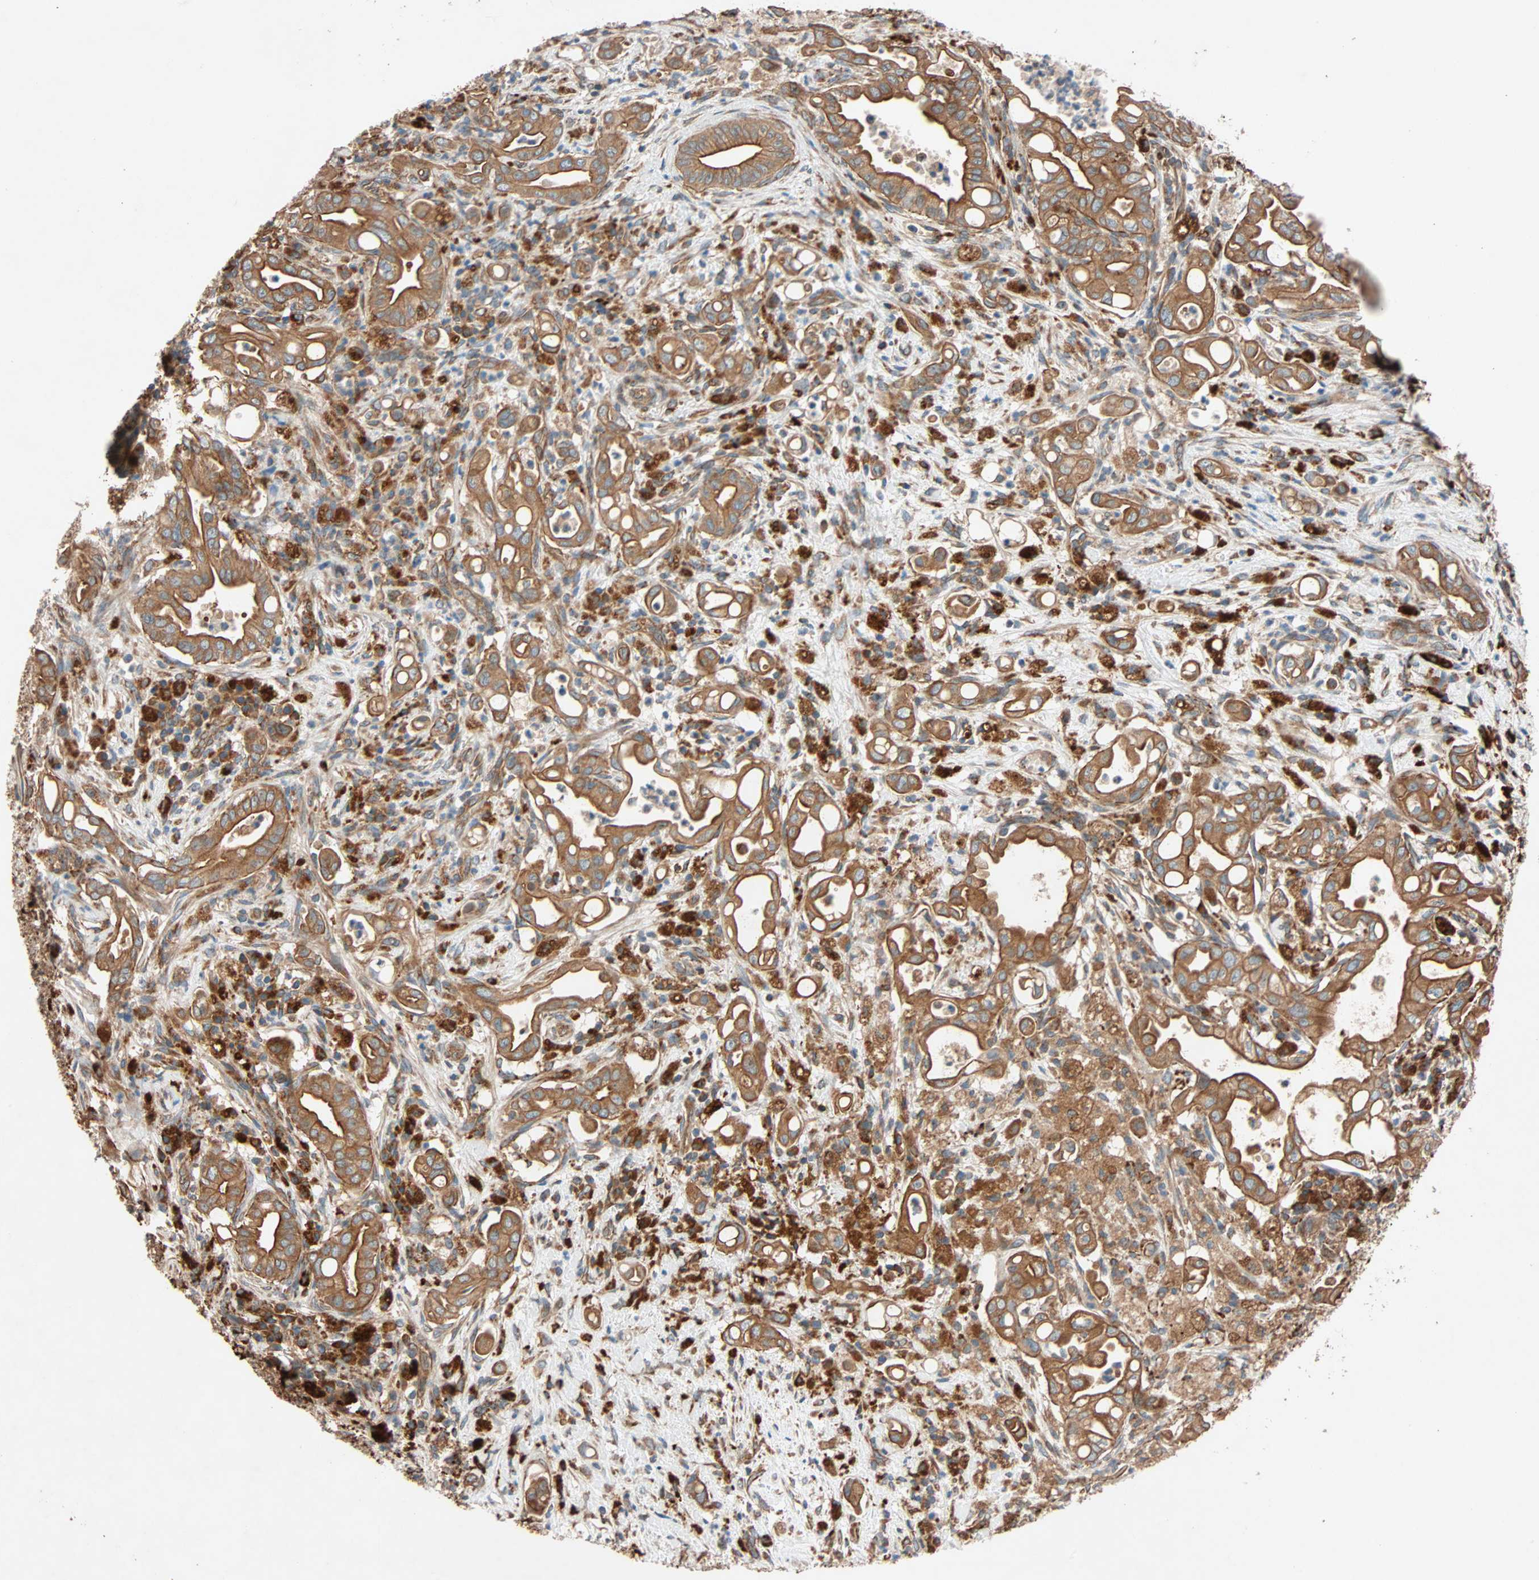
{"staining": {"intensity": "moderate", "quantity": ">75%", "location": "cytoplasmic/membranous"}, "tissue": "liver cancer", "cell_type": "Tumor cells", "image_type": "cancer", "snomed": [{"axis": "morphology", "description": "Cholangiocarcinoma"}, {"axis": "topography", "description": "Liver"}], "caption": "Human liver cholangiocarcinoma stained for a protein (brown) shows moderate cytoplasmic/membranous positive positivity in approximately >75% of tumor cells.", "gene": "PHYH", "patient": {"sex": "female", "age": 68}}